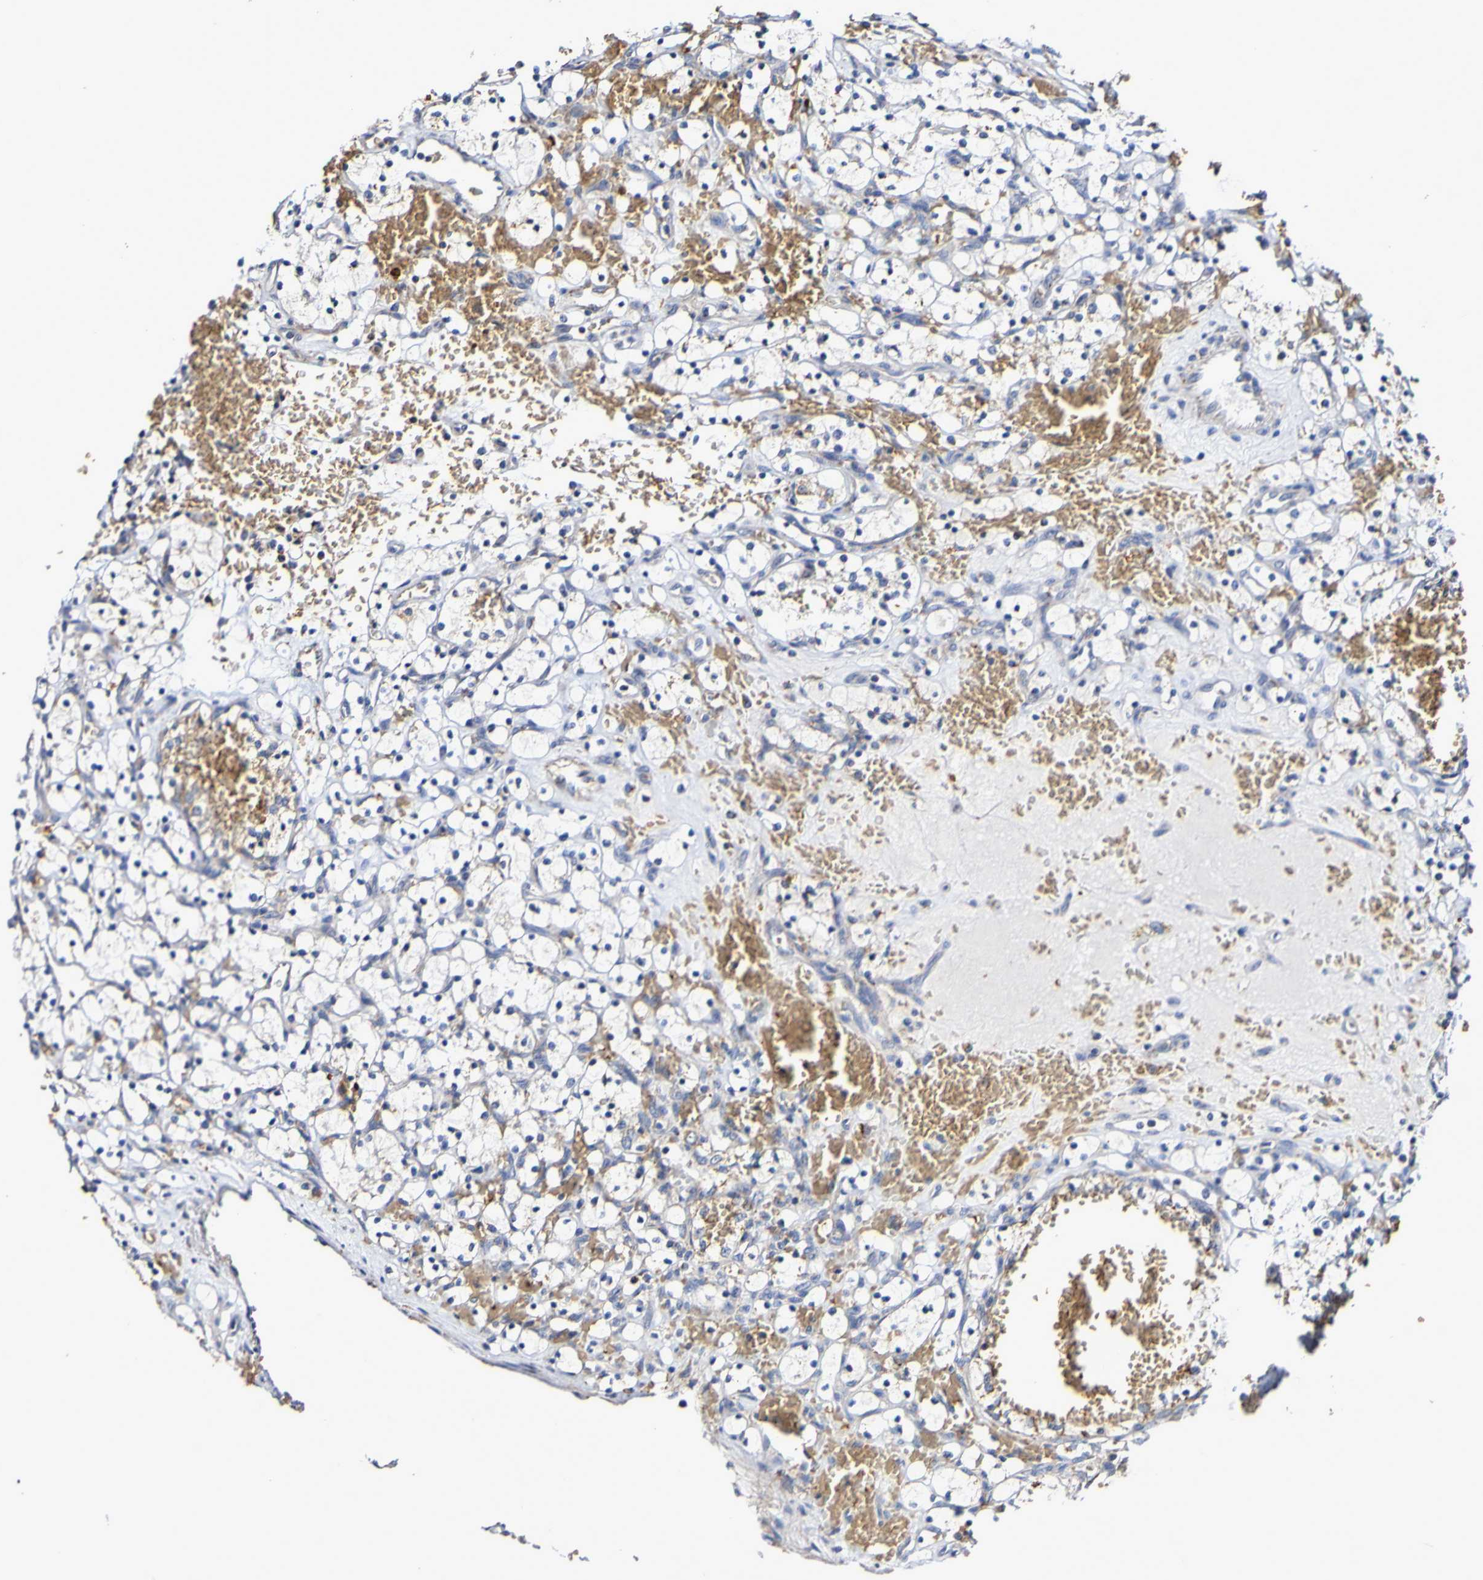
{"staining": {"intensity": "negative", "quantity": "none", "location": "none"}, "tissue": "renal cancer", "cell_type": "Tumor cells", "image_type": "cancer", "snomed": [{"axis": "morphology", "description": "Adenocarcinoma, NOS"}, {"axis": "topography", "description": "Kidney"}], "caption": "High power microscopy histopathology image of an immunohistochemistry micrograph of renal adenocarcinoma, revealing no significant staining in tumor cells.", "gene": "WNT4", "patient": {"sex": "female", "age": 69}}